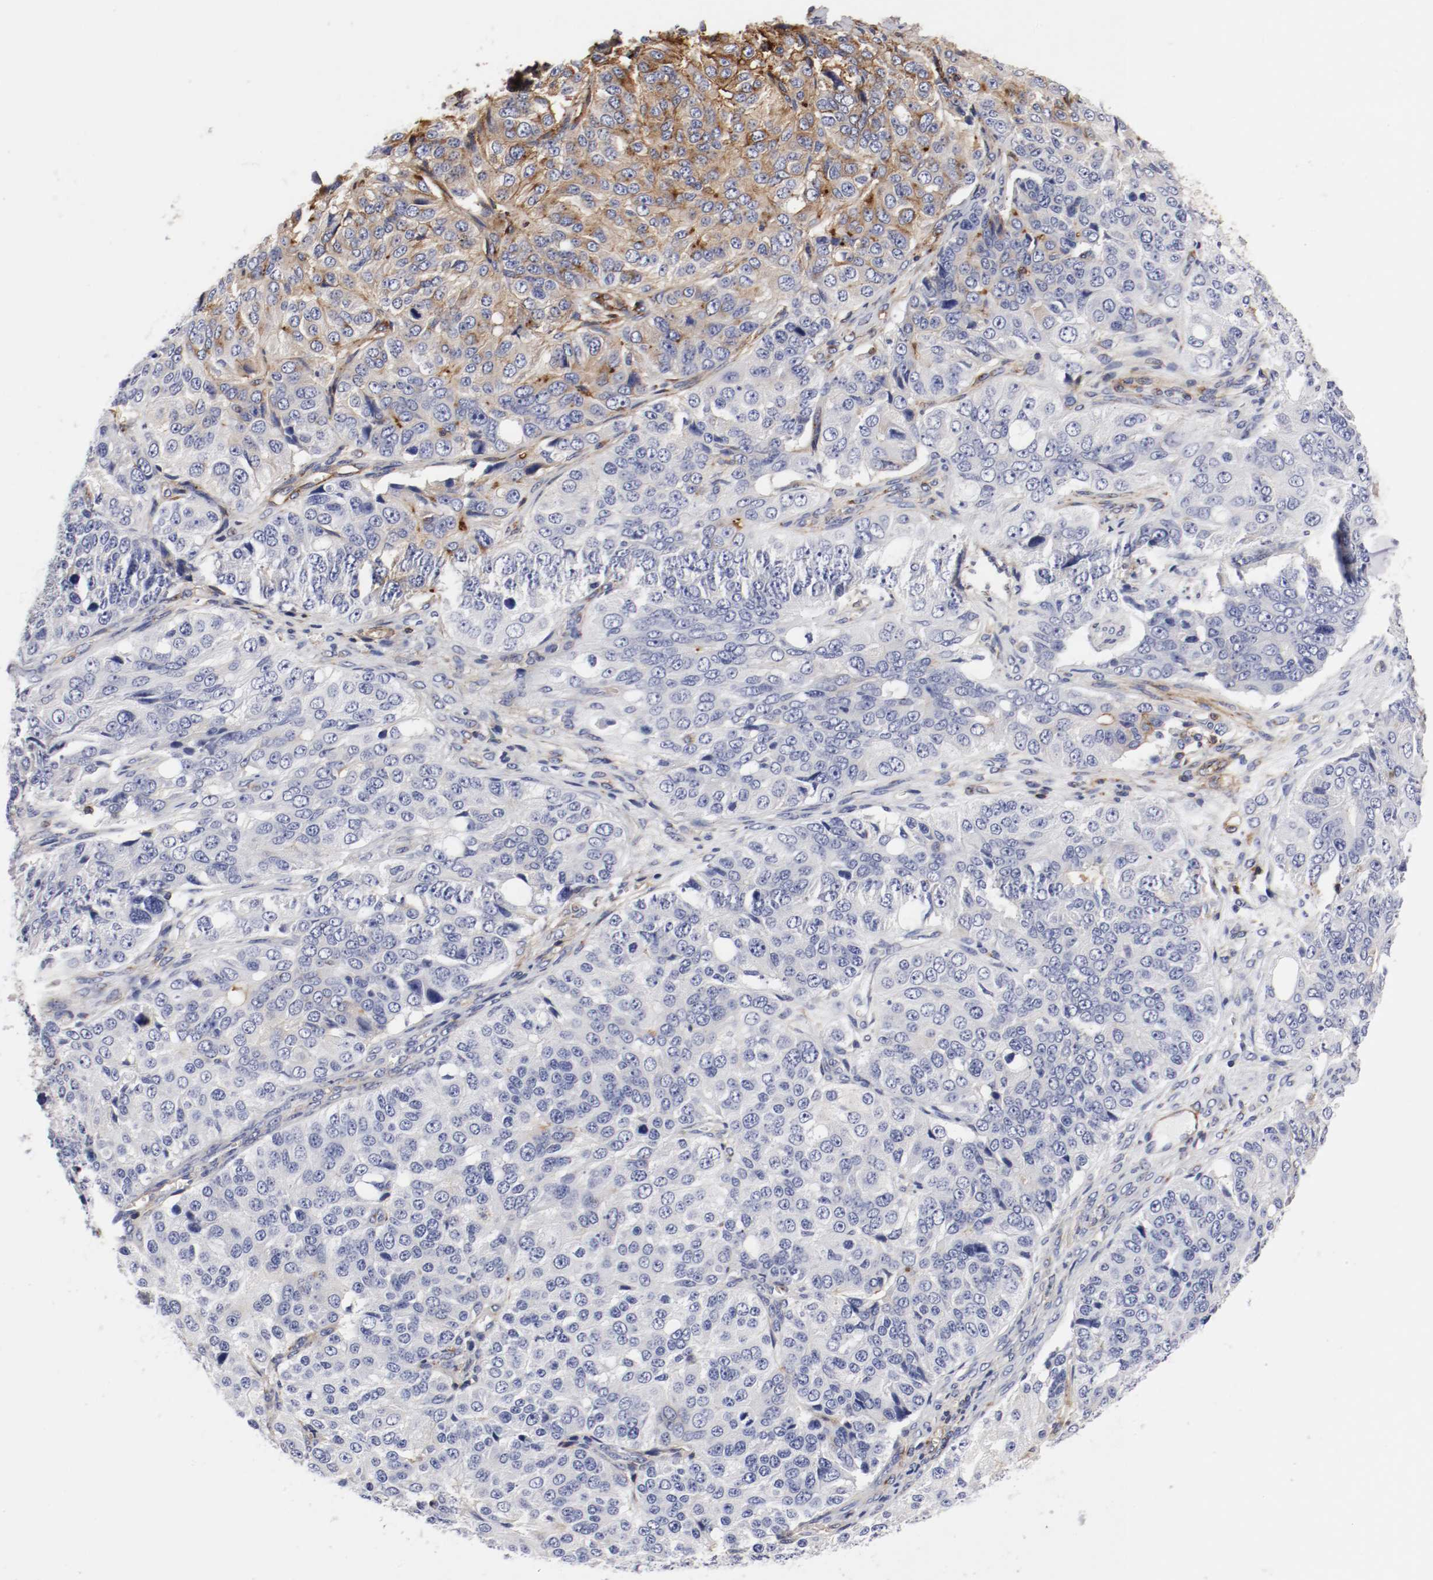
{"staining": {"intensity": "weak", "quantity": "<25%", "location": "cytoplasmic/membranous"}, "tissue": "ovarian cancer", "cell_type": "Tumor cells", "image_type": "cancer", "snomed": [{"axis": "morphology", "description": "Carcinoma, endometroid"}, {"axis": "topography", "description": "Ovary"}], "caption": "Human ovarian cancer (endometroid carcinoma) stained for a protein using immunohistochemistry reveals no expression in tumor cells.", "gene": "IFITM1", "patient": {"sex": "female", "age": 51}}